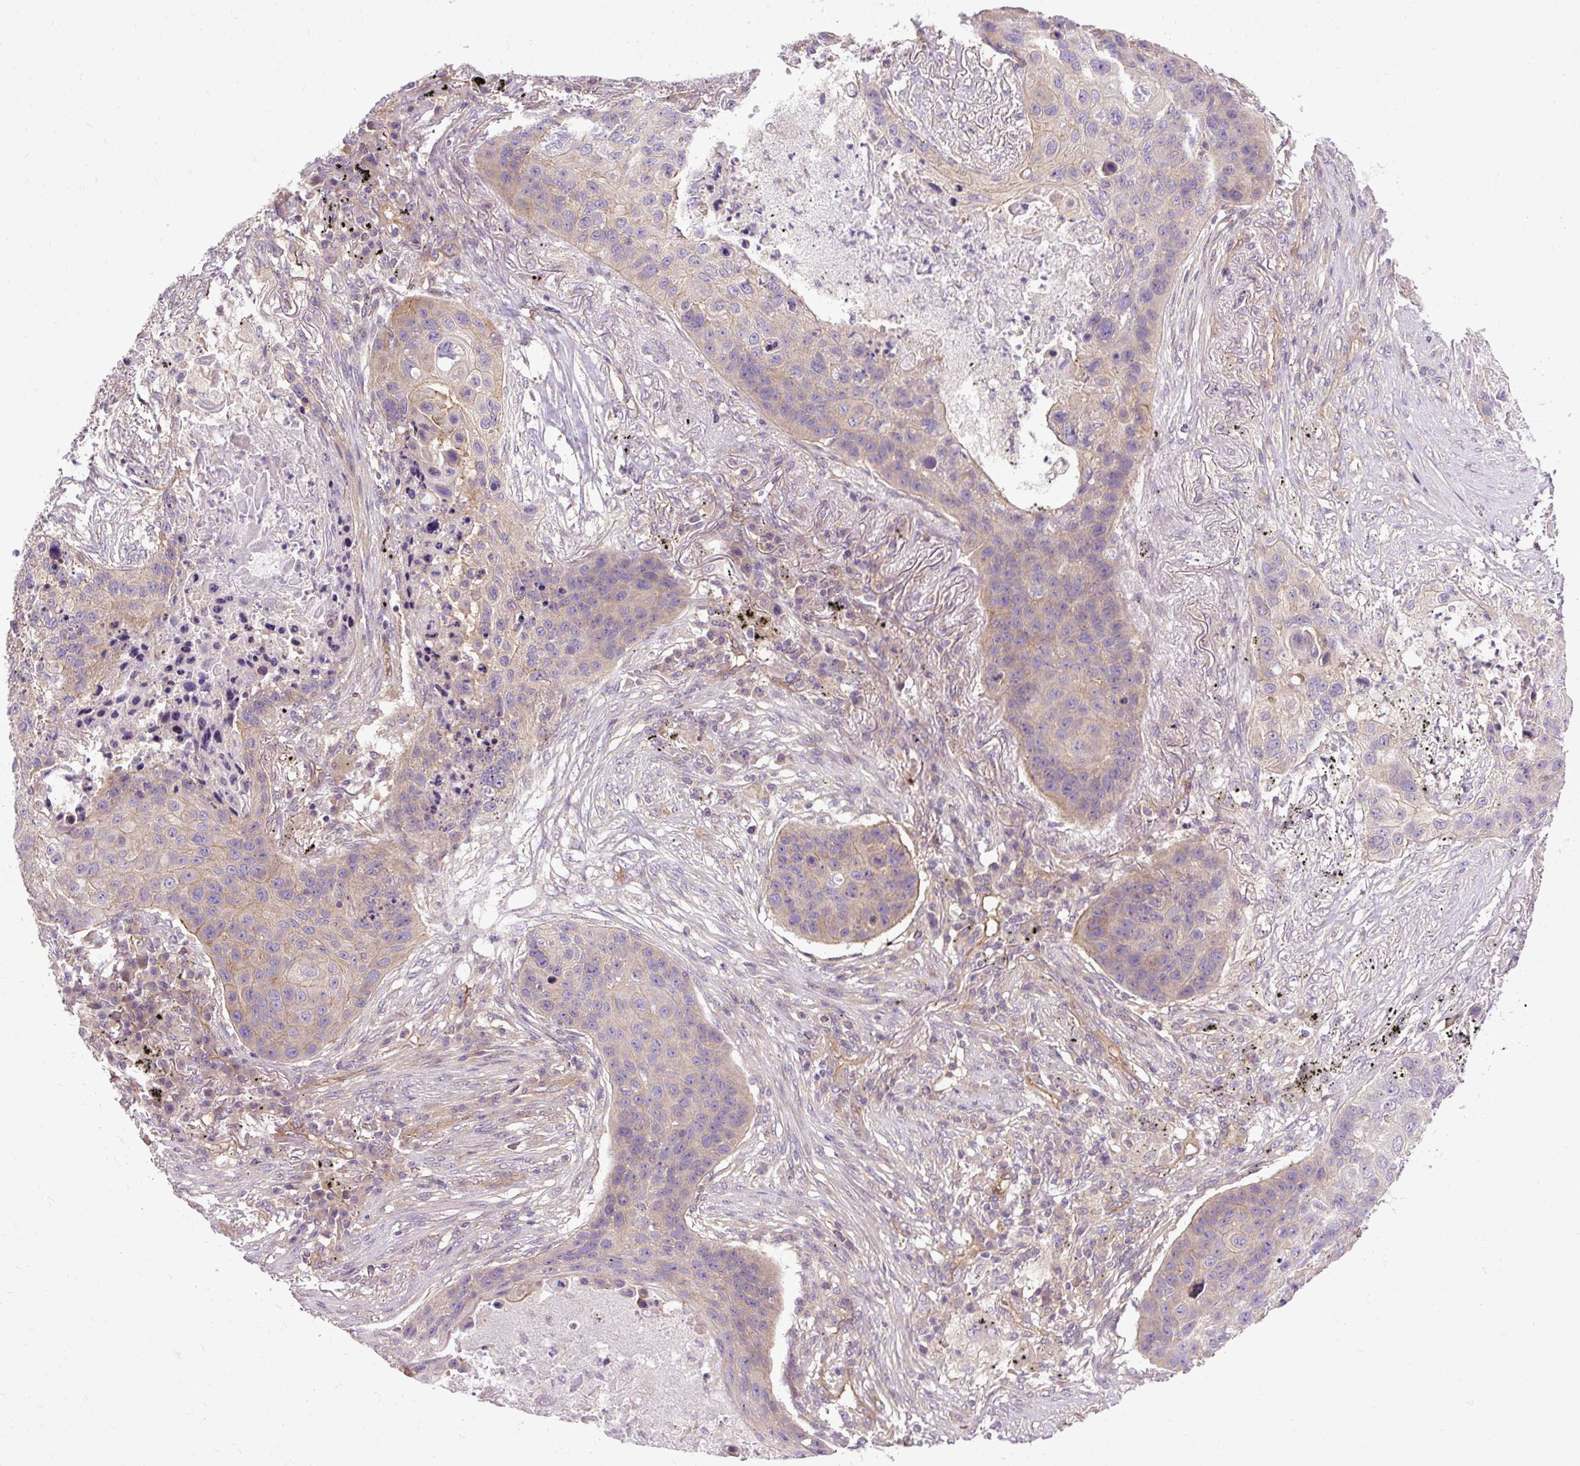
{"staining": {"intensity": "weak", "quantity": "<25%", "location": "cytoplasmic/membranous"}, "tissue": "lung cancer", "cell_type": "Tumor cells", "image_type": "cancer", "snomed": [{"axis": "morphology", "description": "Squamous cell carcinoma, NOS"}, {"axis": "topography", "description": "Lung"}], "caption": "Protein analysis of squamous cell carcinoma (lung) shows no significant positivity in tumor cells.", "gene": "CCDC93", "patient": {"sex": "female", "age": 63}}